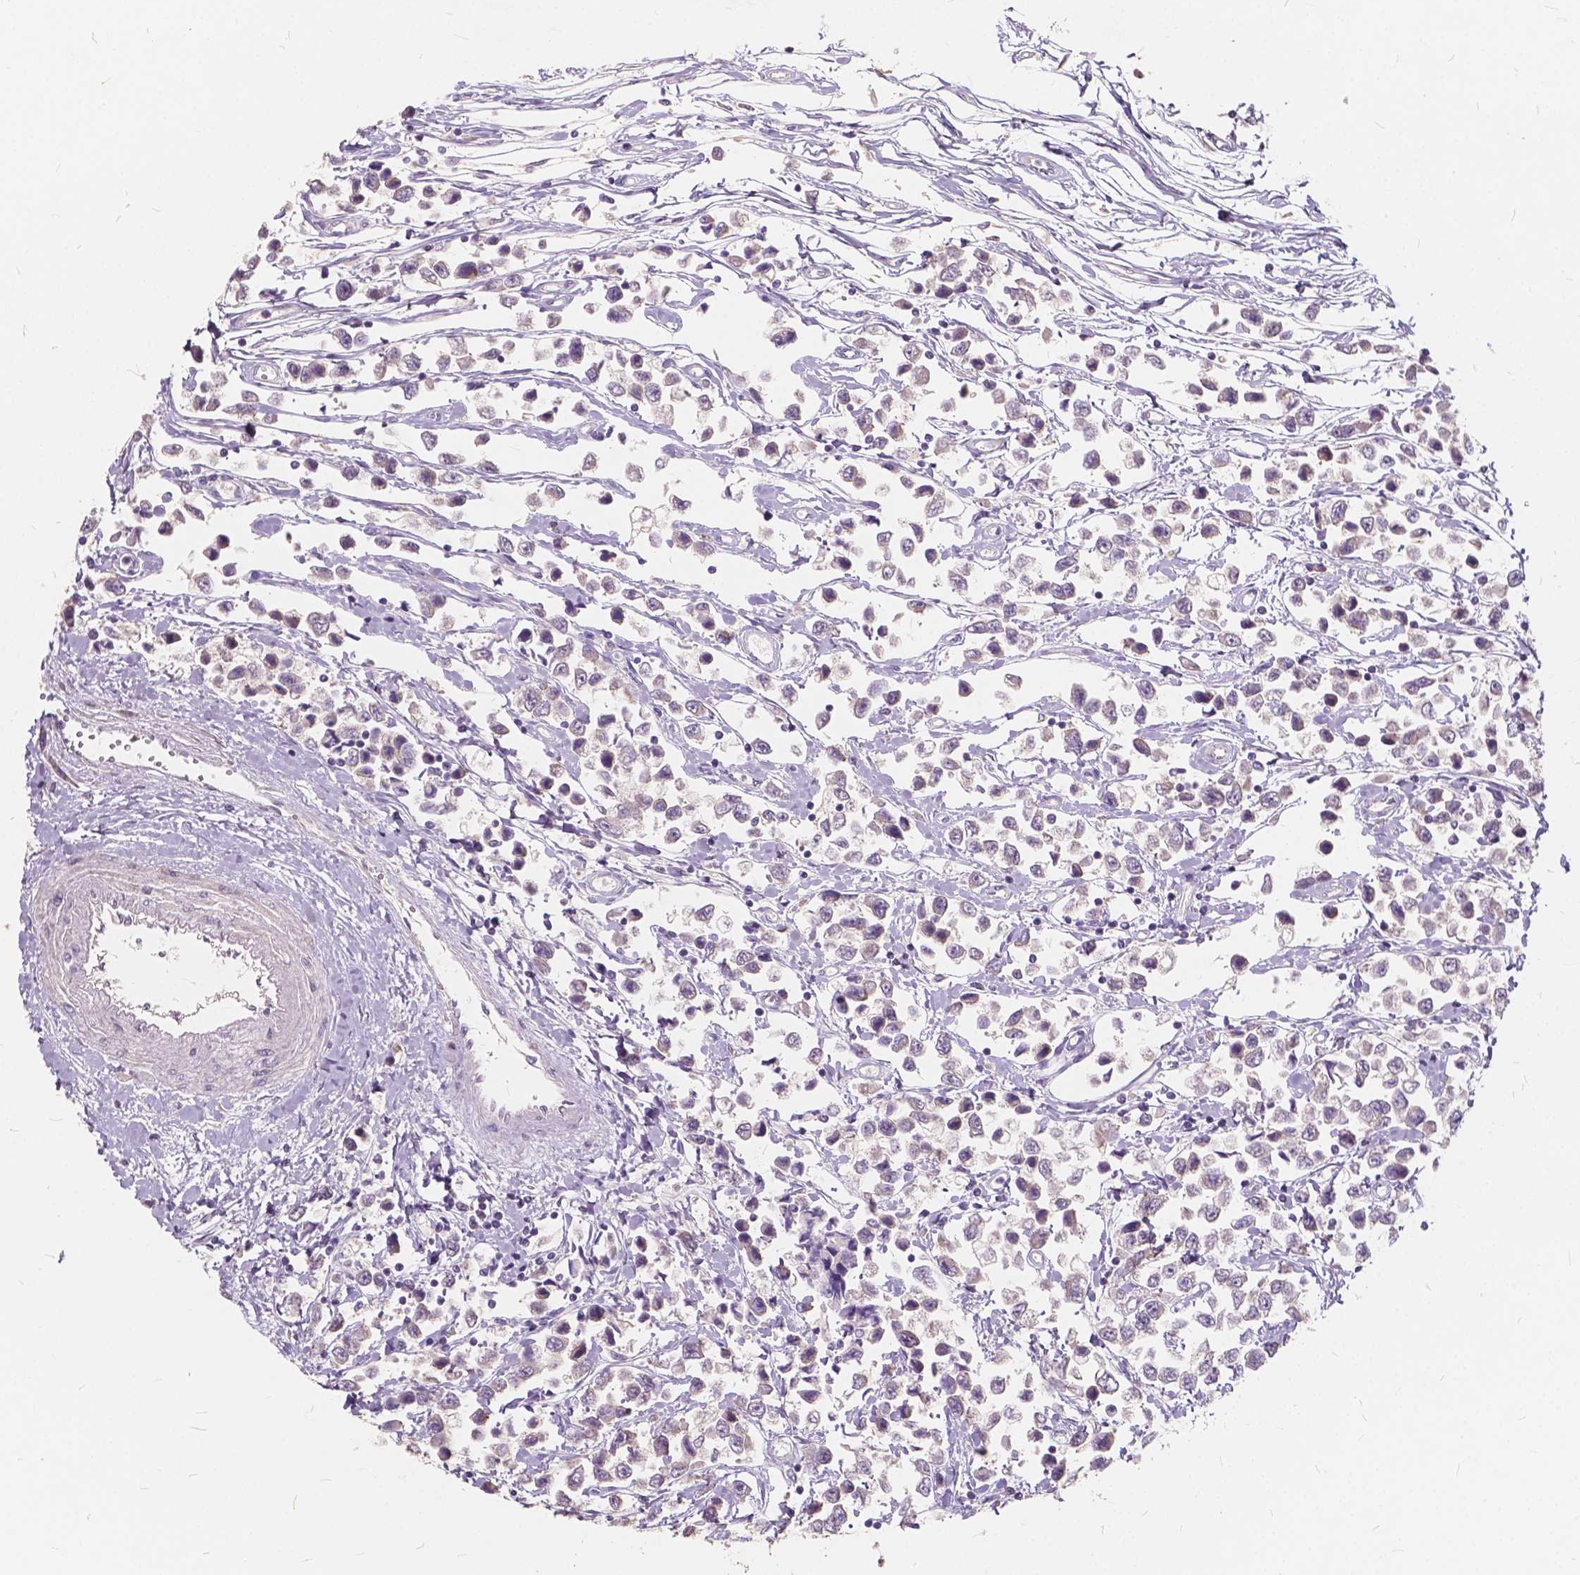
{"staining": {"intensity": "negative", "quantity": "none", "location": "none"}, "tissue": "testis cancer", "cell_type": "Tumor cells", "image_type": "cancer", "snomed": [{"axis": "morphology", "description": "Seminoma, NOS"}, {"axis": "topography", "description": "Testis"}], "caption": "This is an immunohistochemistry (IHC) histopathology image of seminoma (testis). There is no positivity in tumor cells.", "gene": "SLC7A8", "patient": {"sex": "male", "age": 34}}